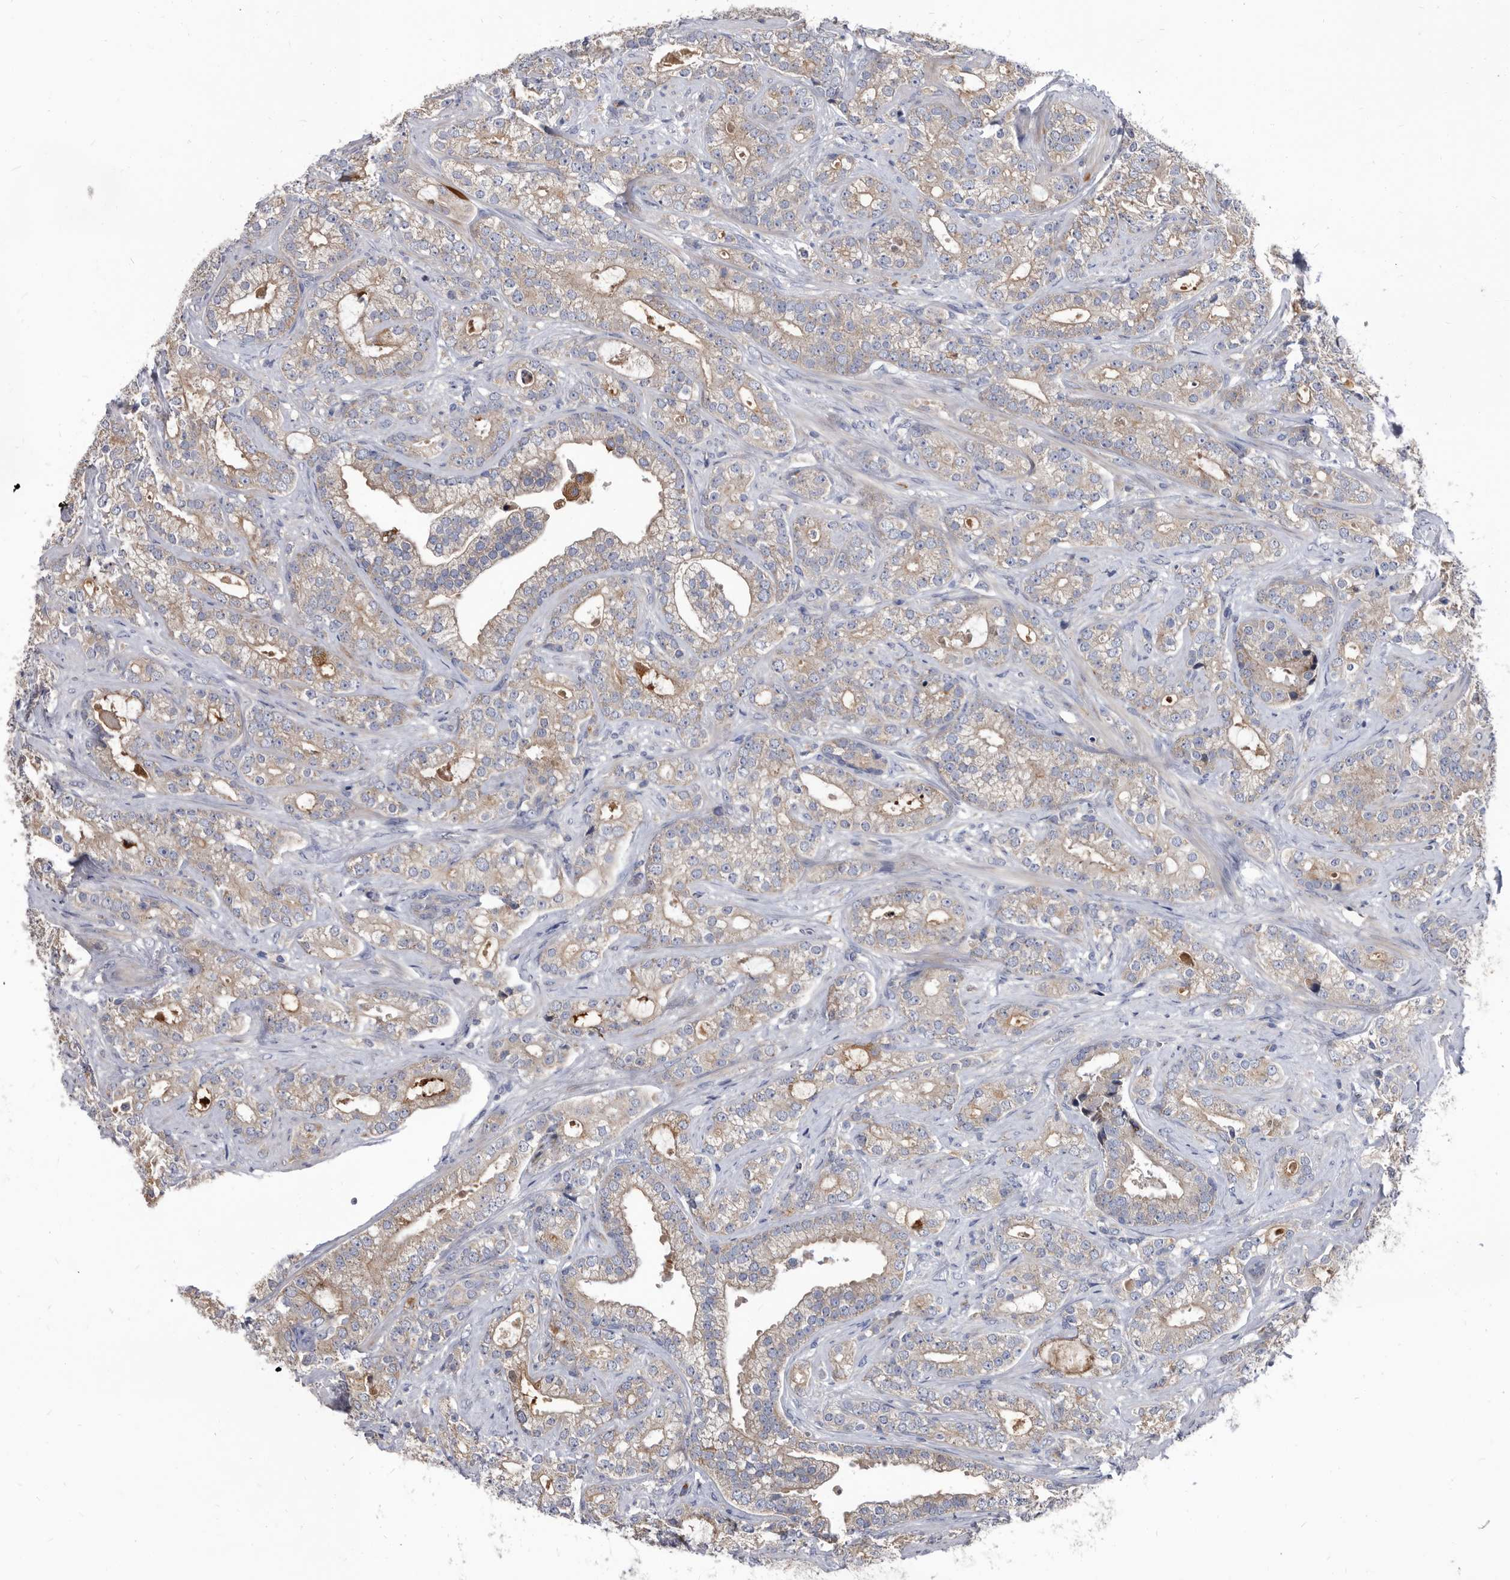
{"staining": {"intensity": "weak", "quantity": ">75%", "location": "cytoplasmic/membranous"}, "tissue": "prostate cancer", "cell_type": "Tumor cells", "image_type": "cancer", "snomed": [{"axis": "morphology", "description": "Adenocarcinoma, High grade"}, {"axis": "topography", "description": "Prostate and seminal vesicle, NOS"}], "caption": "Immunohistochemistry (IHC) (DAB (3,3'-diaminobenzidine)) staining of human prostate high-grade adenocarcinoma exhibits weak cytoplasmic/membranous protein expression in approximately >75% of tumor cells.", "gene": "DTNBP1", "patient": {"sex": "male", "age": 67}}